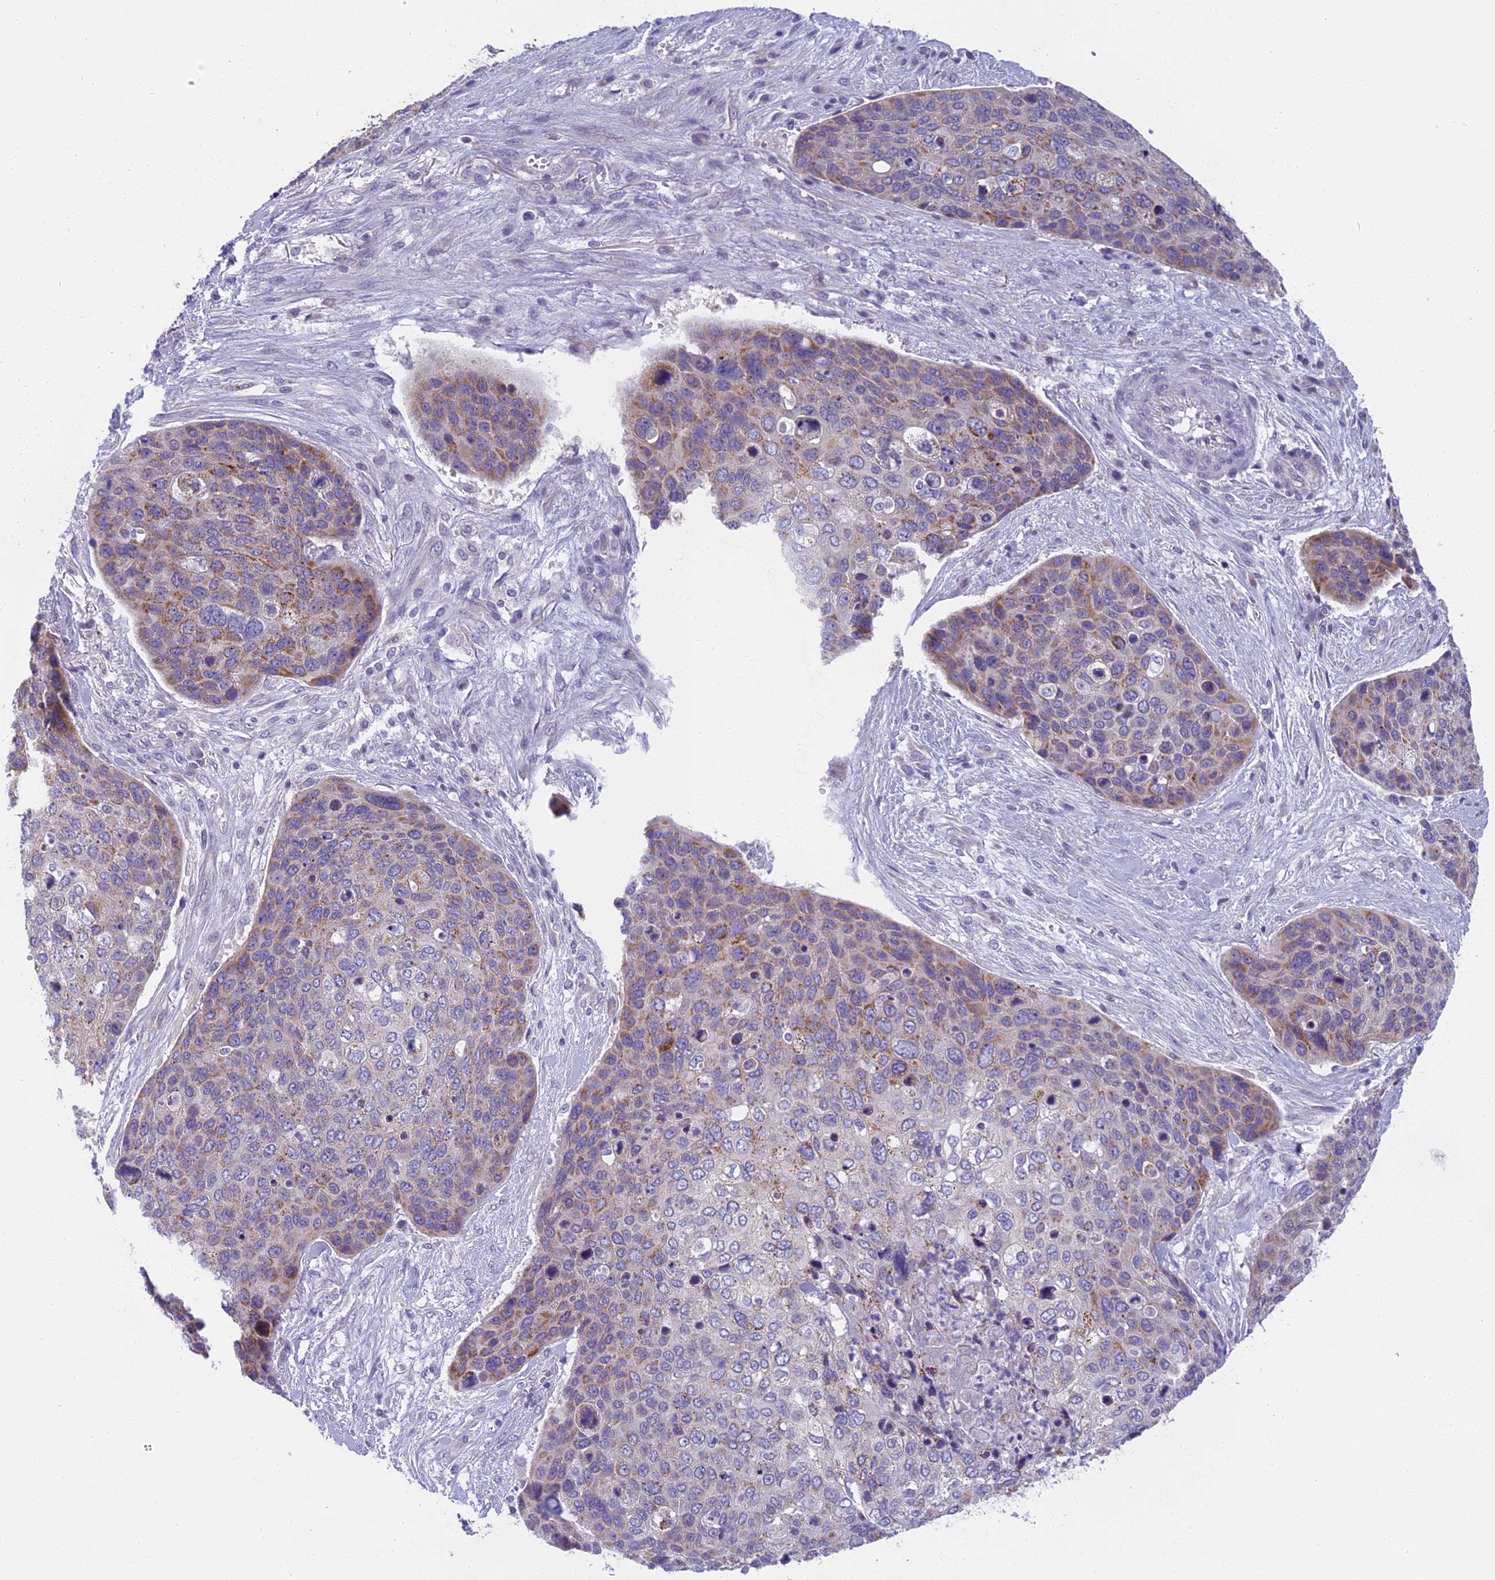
{"staining": {"intensity": "moderate", "quantity": "<25%", "location": "cytoplasmic/membranous"}, "tissue": "skin cancer", "cell_type": "Tumor cells", "image_type": "cancer", "snomed": [{"axis": "morphology", "description": "Basal cell carcinoma"}, {"axis": "topography", "description": "Skin"}], "caption": "Moderate cytoplasmic/membranous protein positivity is identified in approximately <25% of tumor cells in basal cell carcinoma (skin).", "gene": "ARHGEF37", "patient": {"sex": "female", "age": 74}}